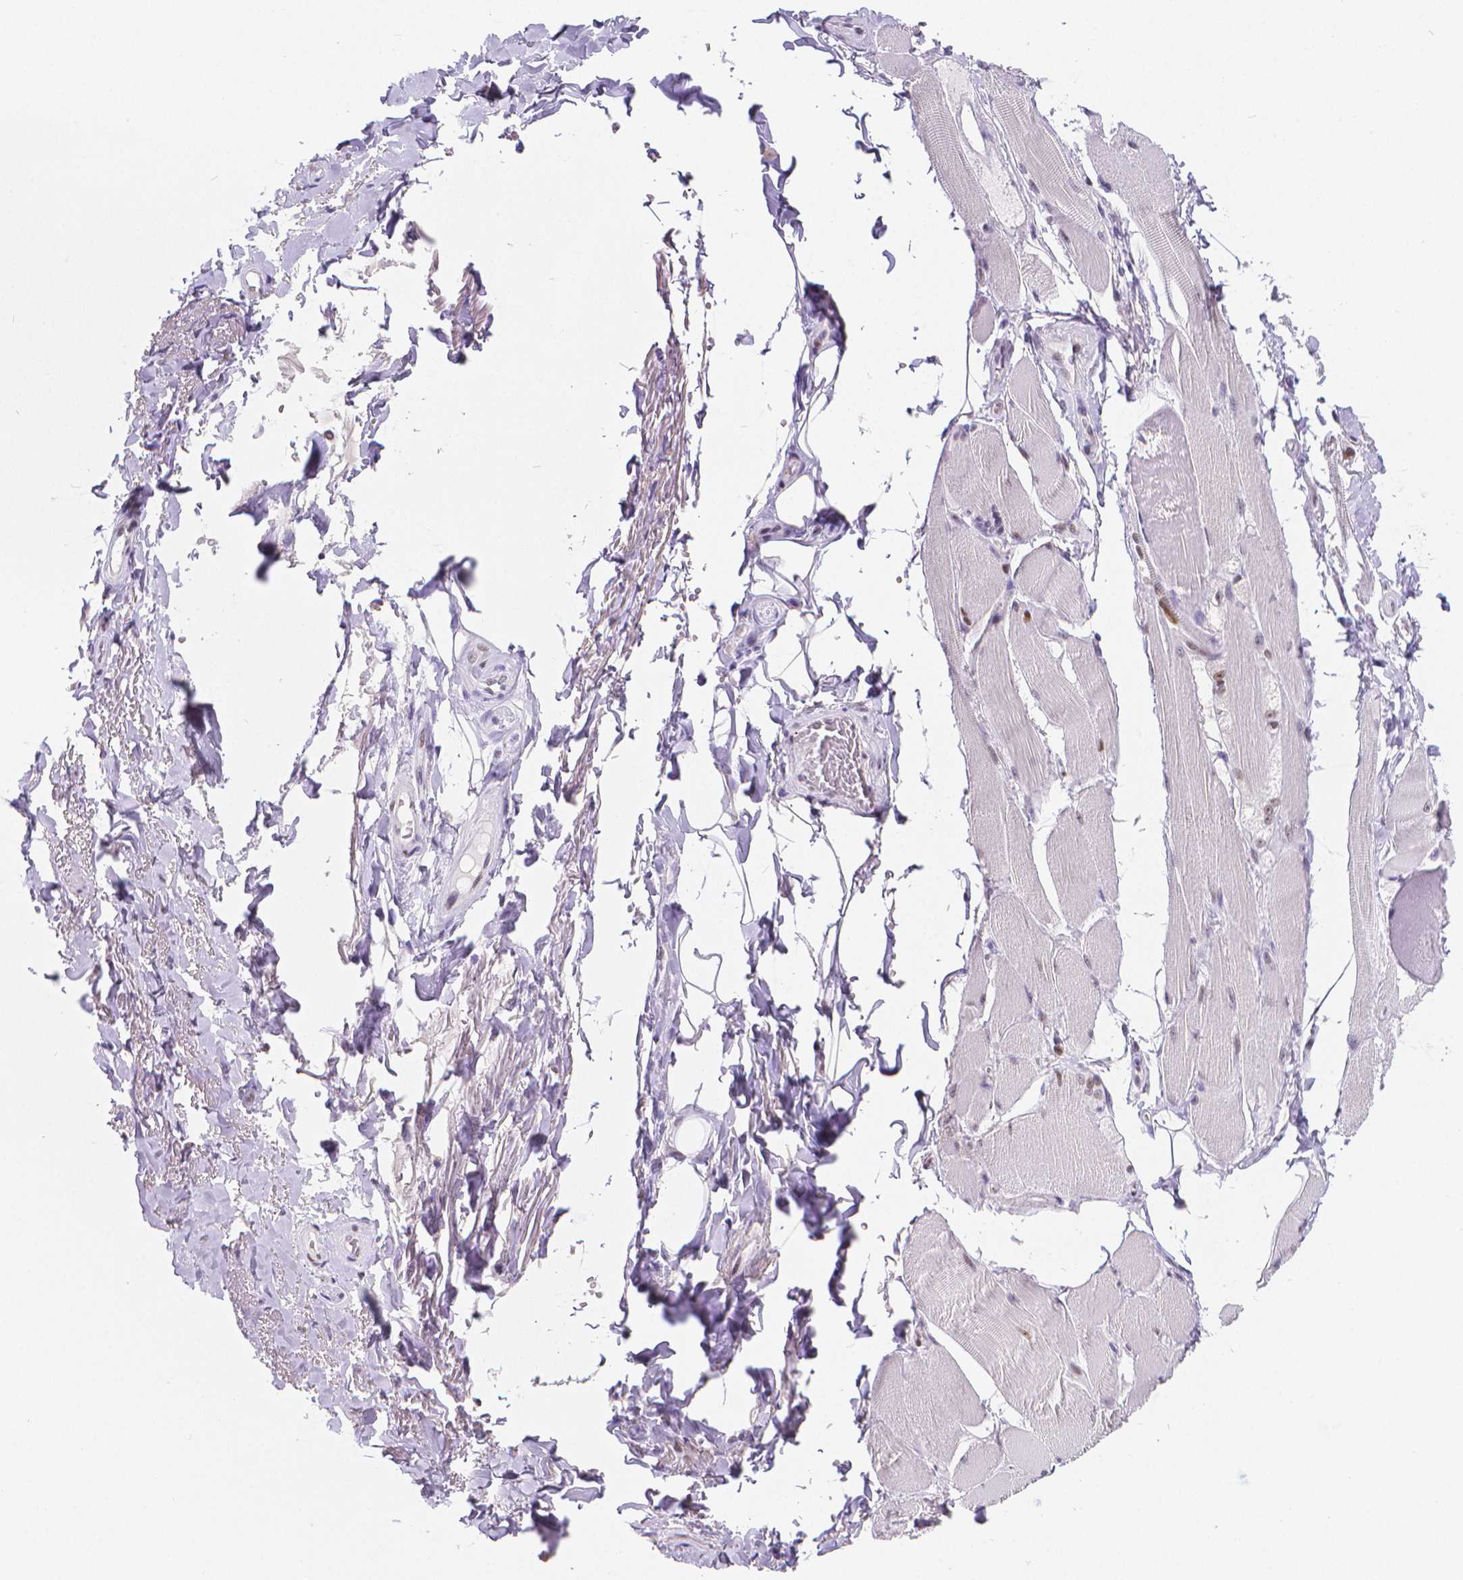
{"staining": {"intensity": "moderate", "quantity": "<25%", "location": "nuclear"}, "tissue": "skeletal muscle", "cell_type": "Myocytes", "image_type": "normal", "snomed": [{"axis": "morphology", "description": "Normal tissue, NOS"}, {"axis": "topography", "description": "Skeletal muscle"}, {"axis": "topography", "description": "Anal"}, {"axis": "topography", "description": "Peripheral nerve tissue"}], "caption": "IHC photomicrograph of unremarkable skeletal muscle: human skeletal muscle stained using immunohistochemistry (IHC) demonstrates low levels of moderate protein expression localized specifically in the nuclear of myocytes, appearing as a nuclear brown color.", "gene": "MEF2C", "patient": {"sex": "male", "age": 53}}